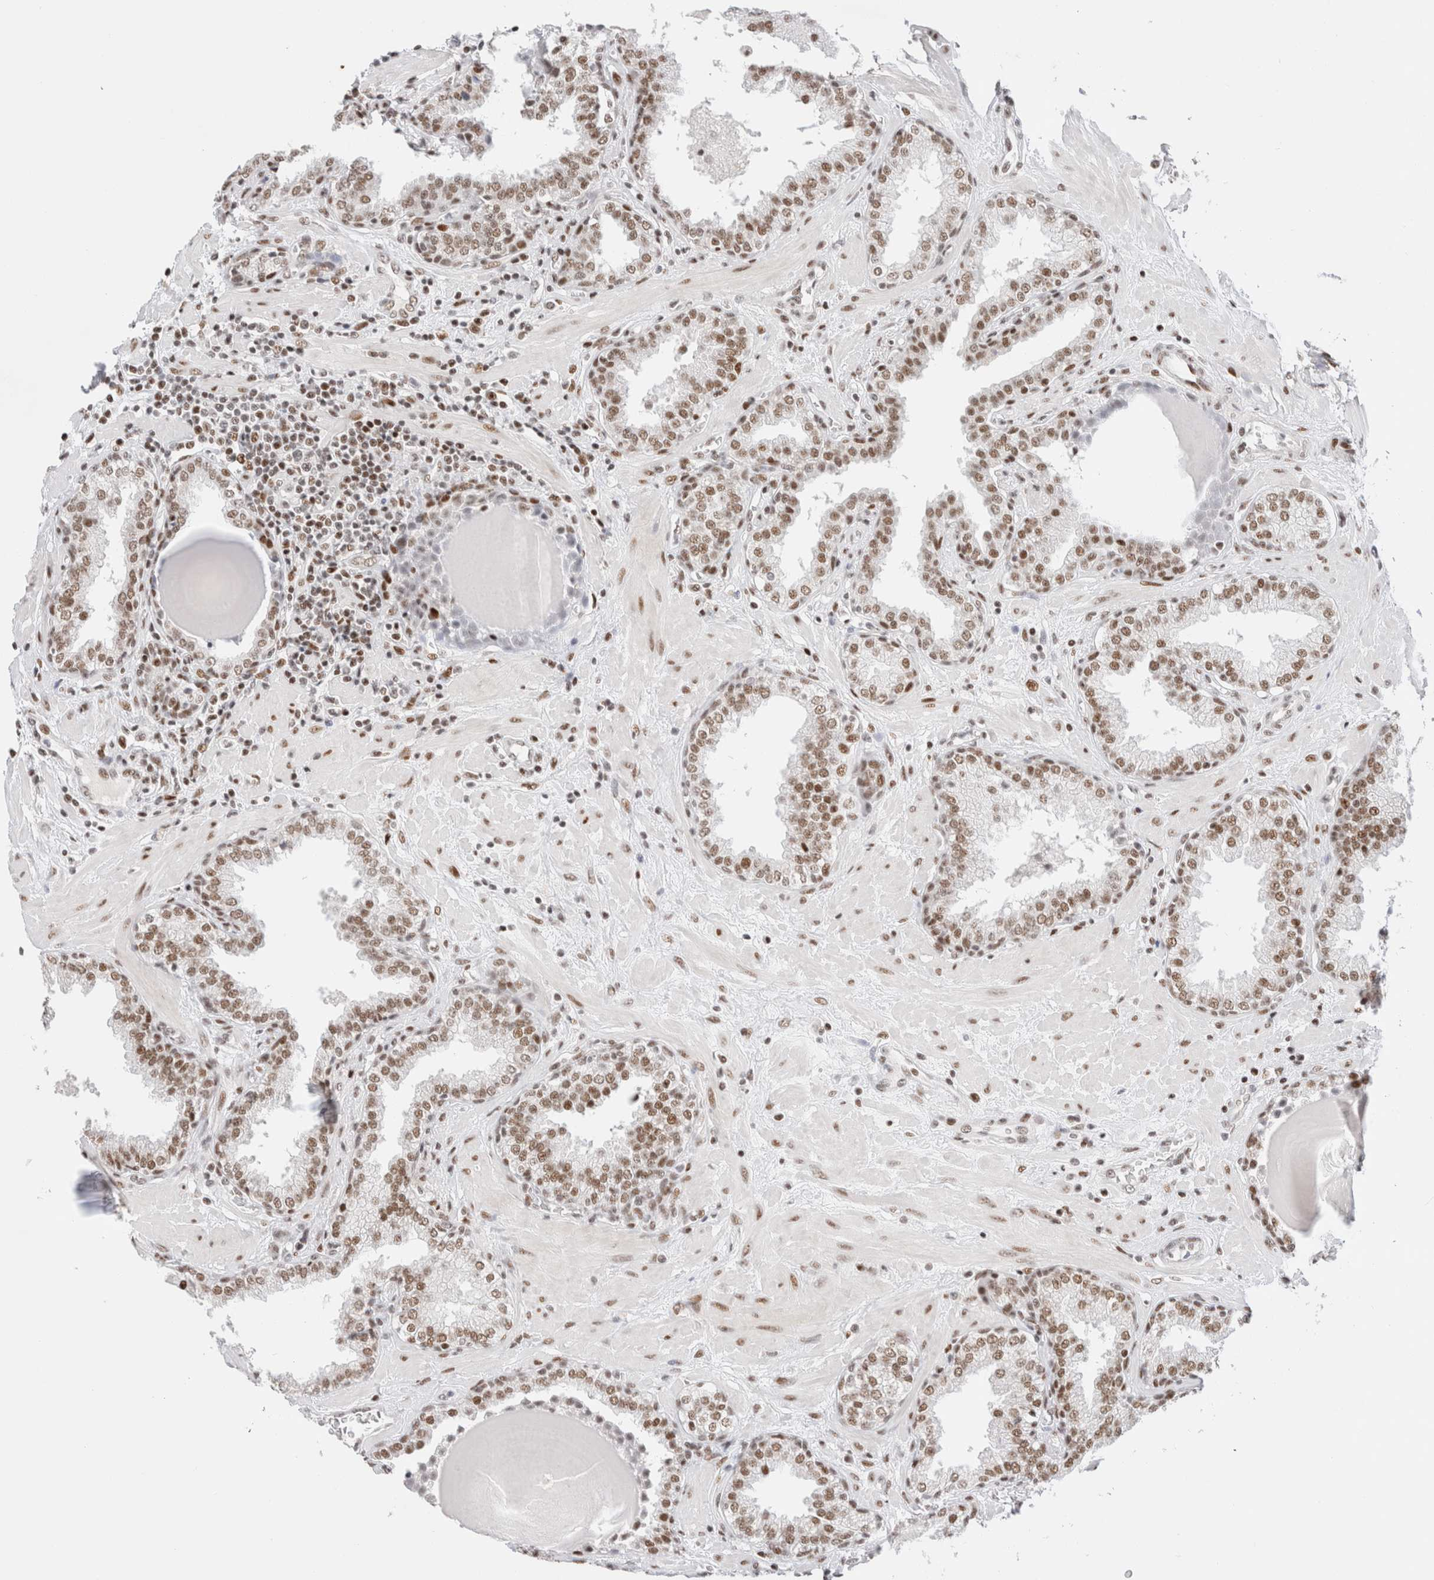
{"staining": {"intensity": "moderate", "quantity": ">75%", "location": "nuclear"}, "tissue": "prostate", "cell_type": "Glandular cells", "image_type": "normal", "snomed": [{"axis": "morphology", "description": "Normal tissue, NOS"}, {"axis": "topography", "description": "Prostate"}], "caption": "Protein staining shows moderate nuclear expression in approximately >75% of glandular cells in unremarkable prostate. (DAB = brown stain, brightfield microscopy at high magnification).", "gene": "ZNF282", "patient": {"sex": "male", "age": 51}}